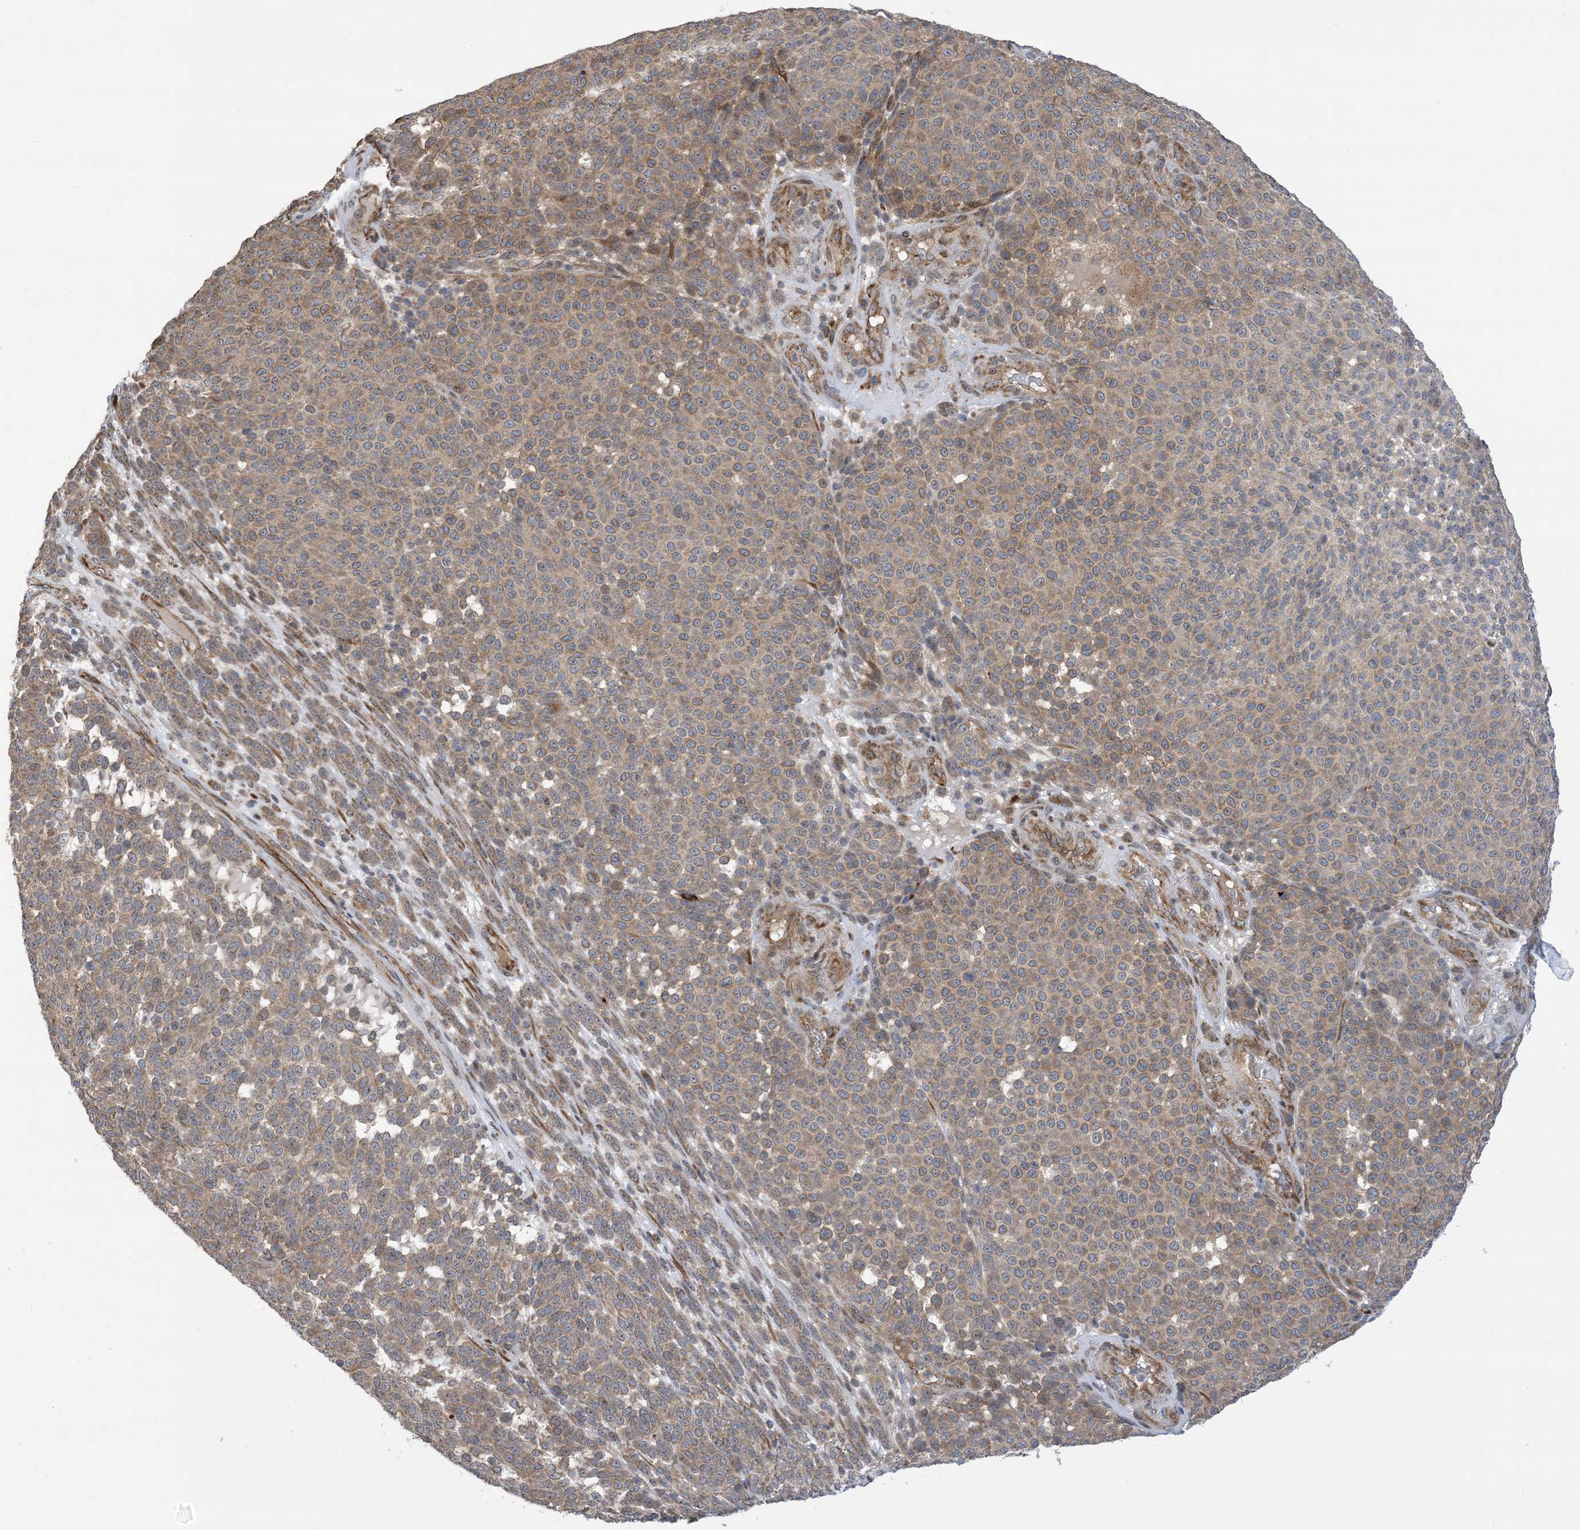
{"staining": {"intensity": "moderate", "quantity": "25%-75%", "location": "cytoplasmic/membranous"}, "tissue": "melanoma", "cell_type": "Tumor cells", "image_type": "cancer", "snomed": [{"axis": "morphology", "description": "Malignant melanoma, NOS"}, {"axis": "topography", "description": "Skin"}], "caption": "Immunohistochemical staining of human melanoma demonstrates medium levels of moderate cytoplasmic/membranous staining in approximately 25%-75% of tumor cells. (DAB = brown stain, brightfield microscopy at high magnification).", "gene": "CLEC16A", "patient": {"sex": "male", "age": 49}}